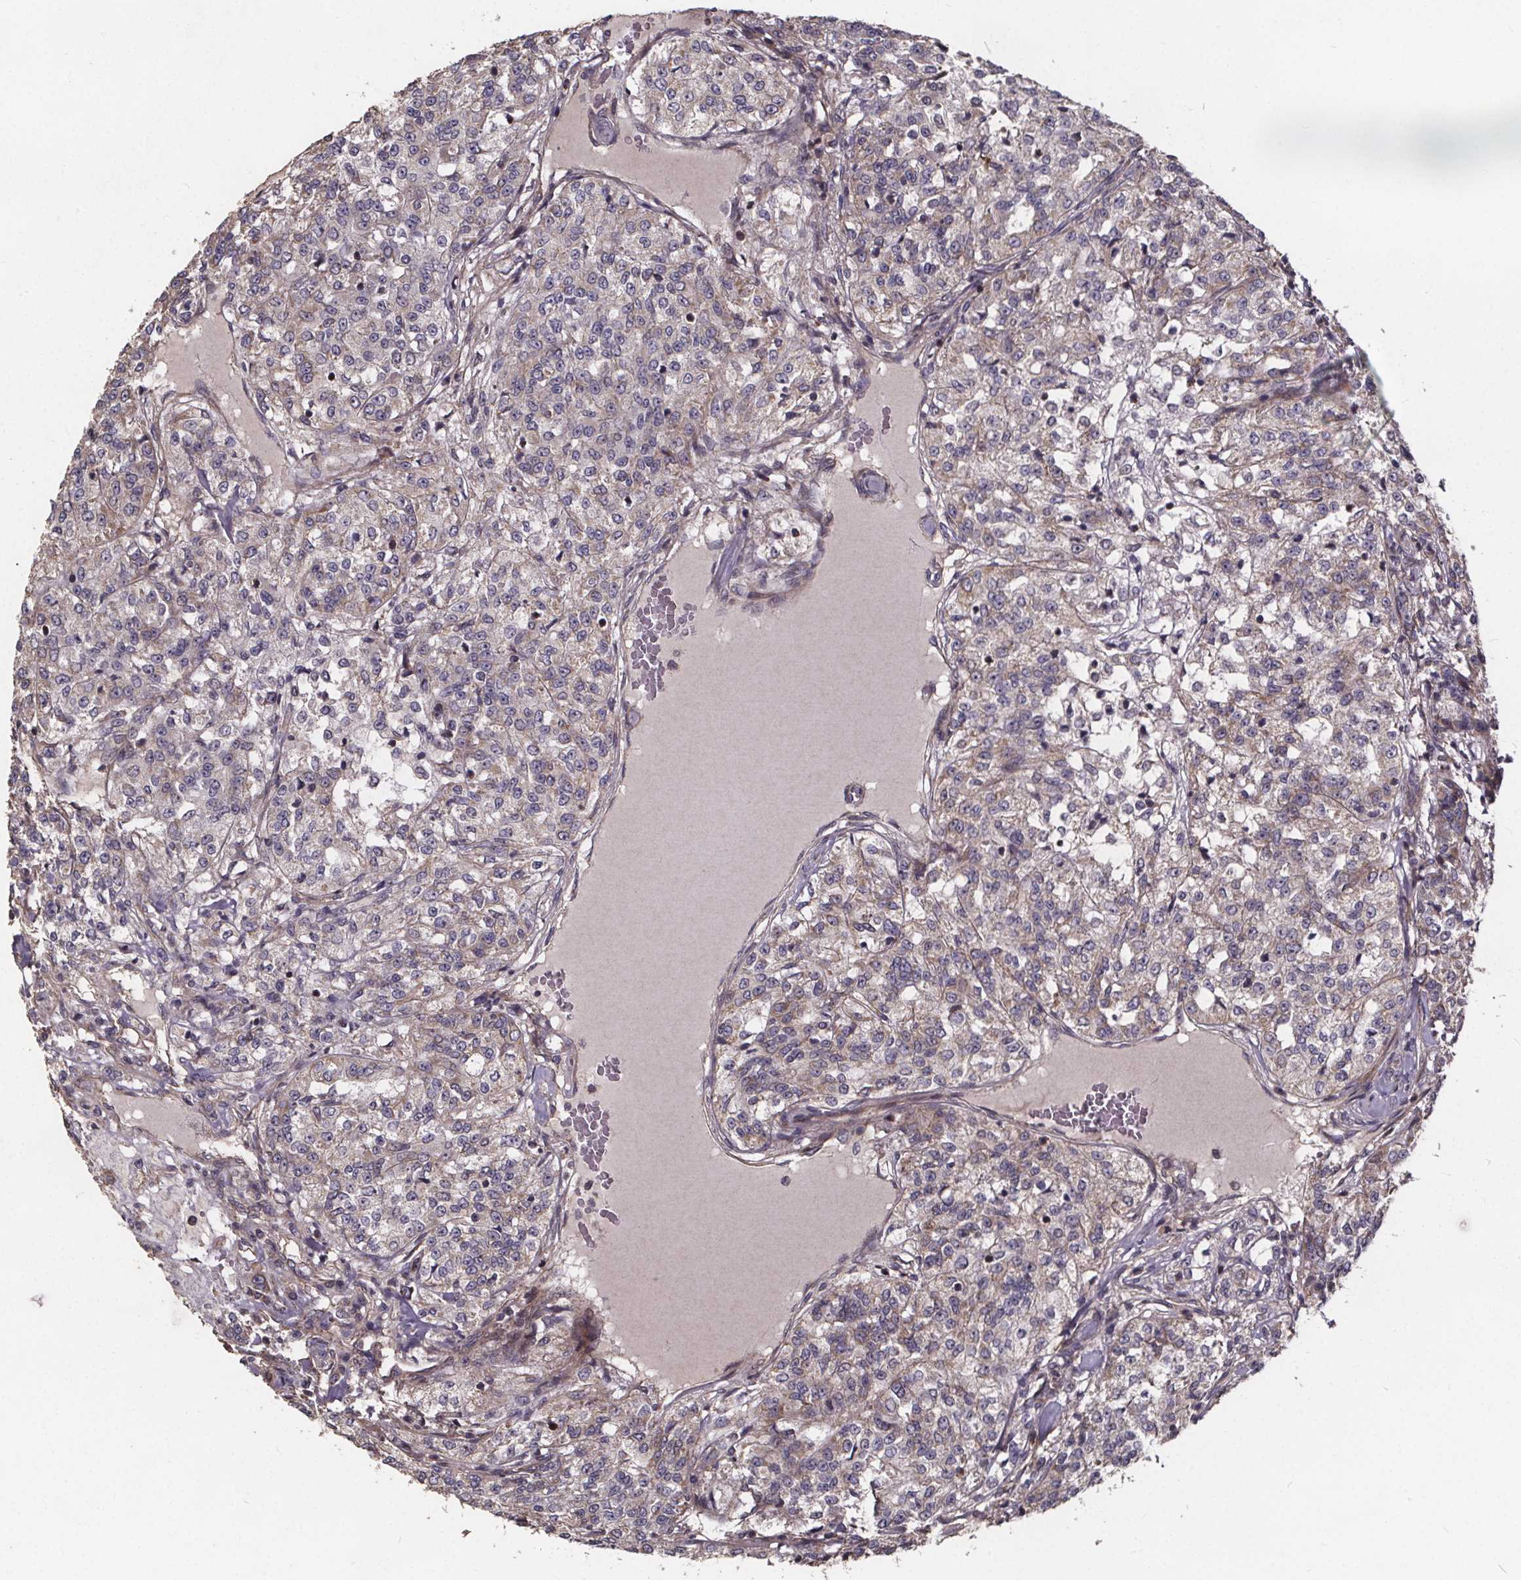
{"staining": {"intensity": "moderate", "quantity": "<25%", "location": "cytoplasmic/membranous"}, "tissue": "renal cancer", "cell_type": "Tumor cells", "image_type": "cancer", "snomed": [{"axis": "morphology", "description": "Adenocarcinoma, NOS"}, {"axis": "topography", "description": "Kidney"}], "caption": "Brown immunohistochemical staining in human renal cancer displays moderate cytoplasmic/membranous expression in about <25% of tumor cells. (Stains: DAB in brown, nuclei in blue, Microscopy: brightfield microscopy at high magnification).", "gene": "YME1L1", "patient": {"sex": "female", "age": 63}}